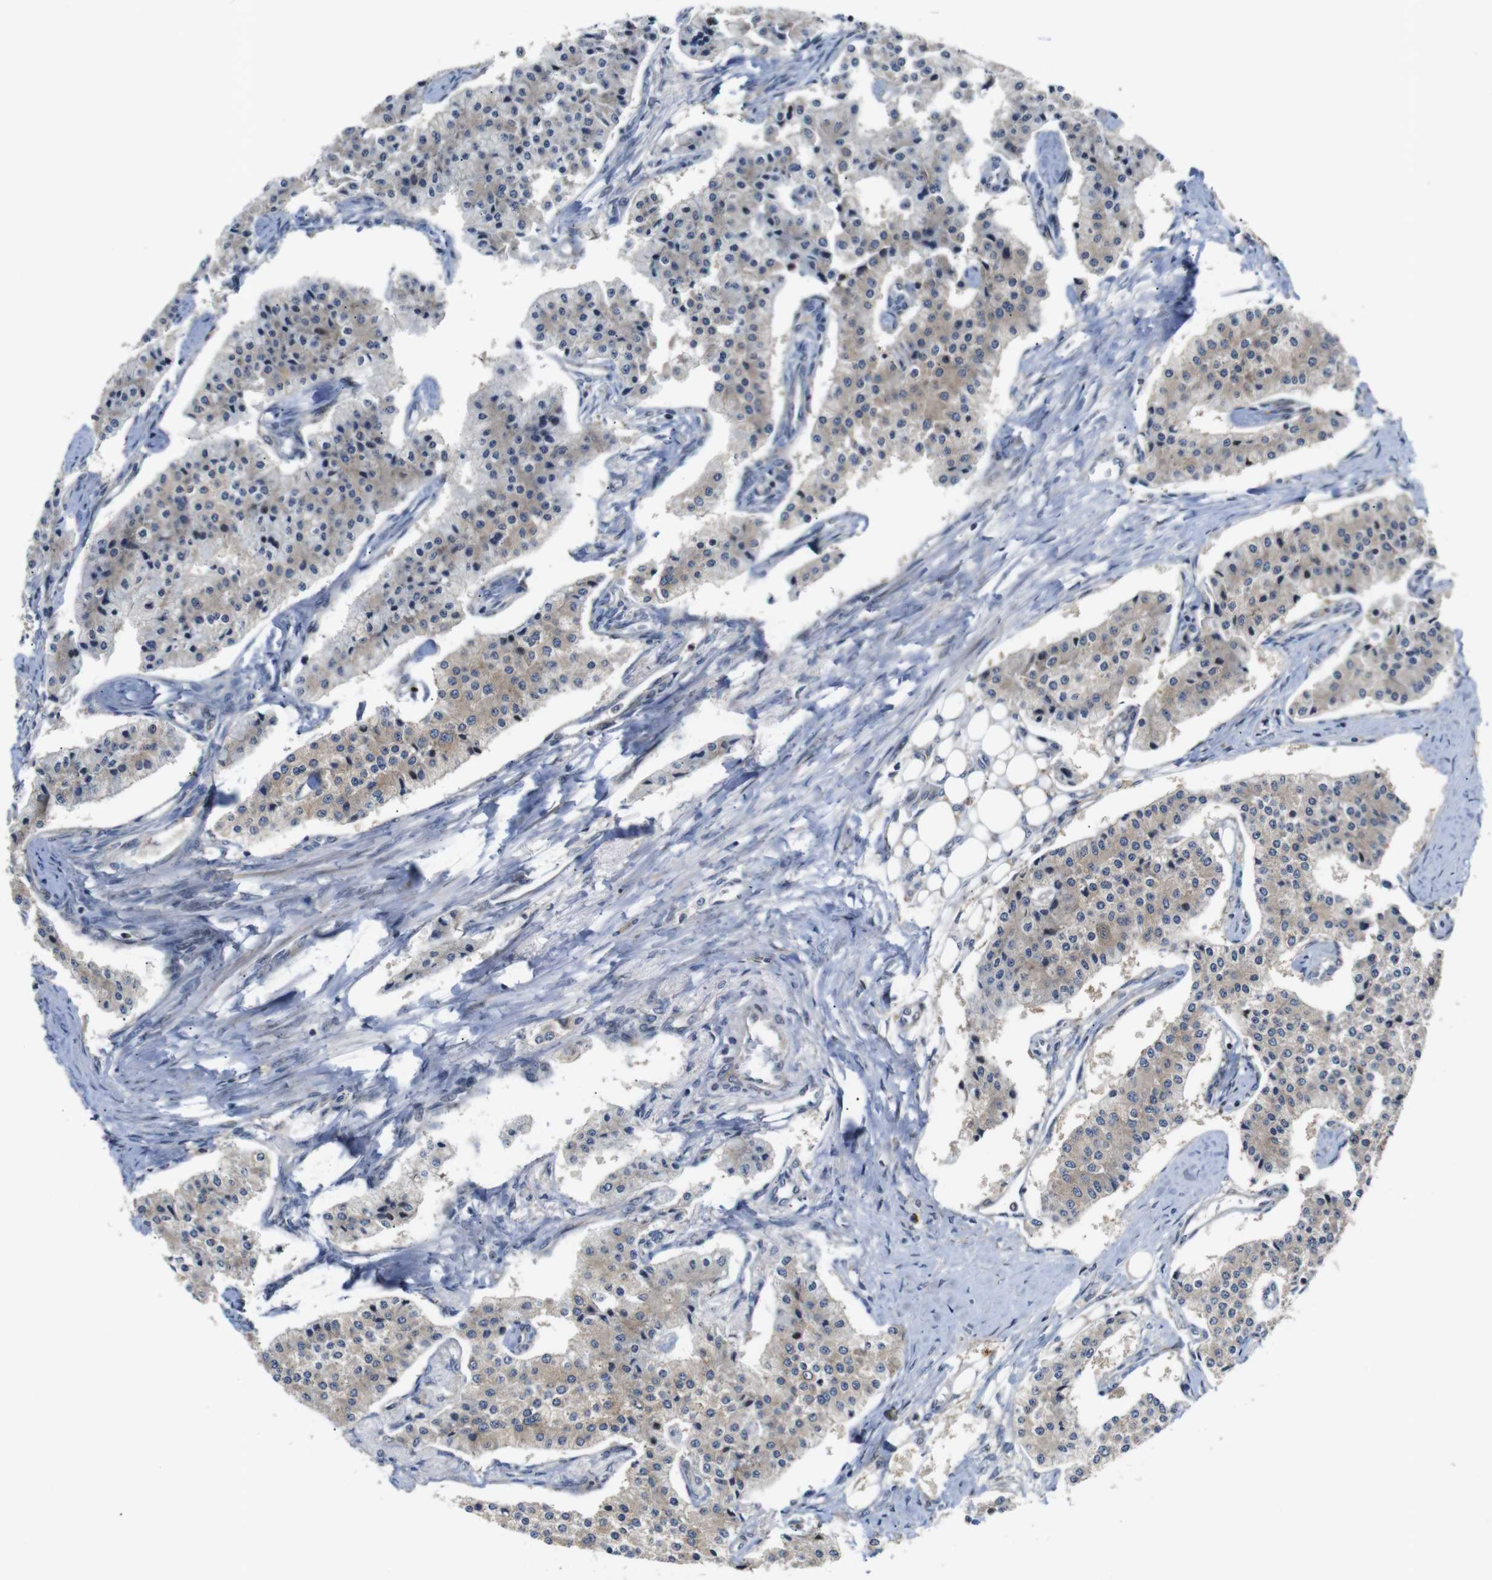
{"staining": {"intensity": "weak", "quantity": ">75%", "location": "cytoplasmic/membranous"}, "tissue": "carcinoid", "cell_type": "Tumor cells", "image_type": "cancer", "snomed": [{"axis": "morphology", "description": "Carcinoid, malignant, NOS"}, {"axis": "topography", "description": "Colon"}], "caption": "Immunohistochemical staining of human carcinoid reveals weak cytoplasmic/membranous protein staining in approximately >75% of tumor cells.", "gene": "P3H2", "patient": {"sex": "female", "age": 52}}